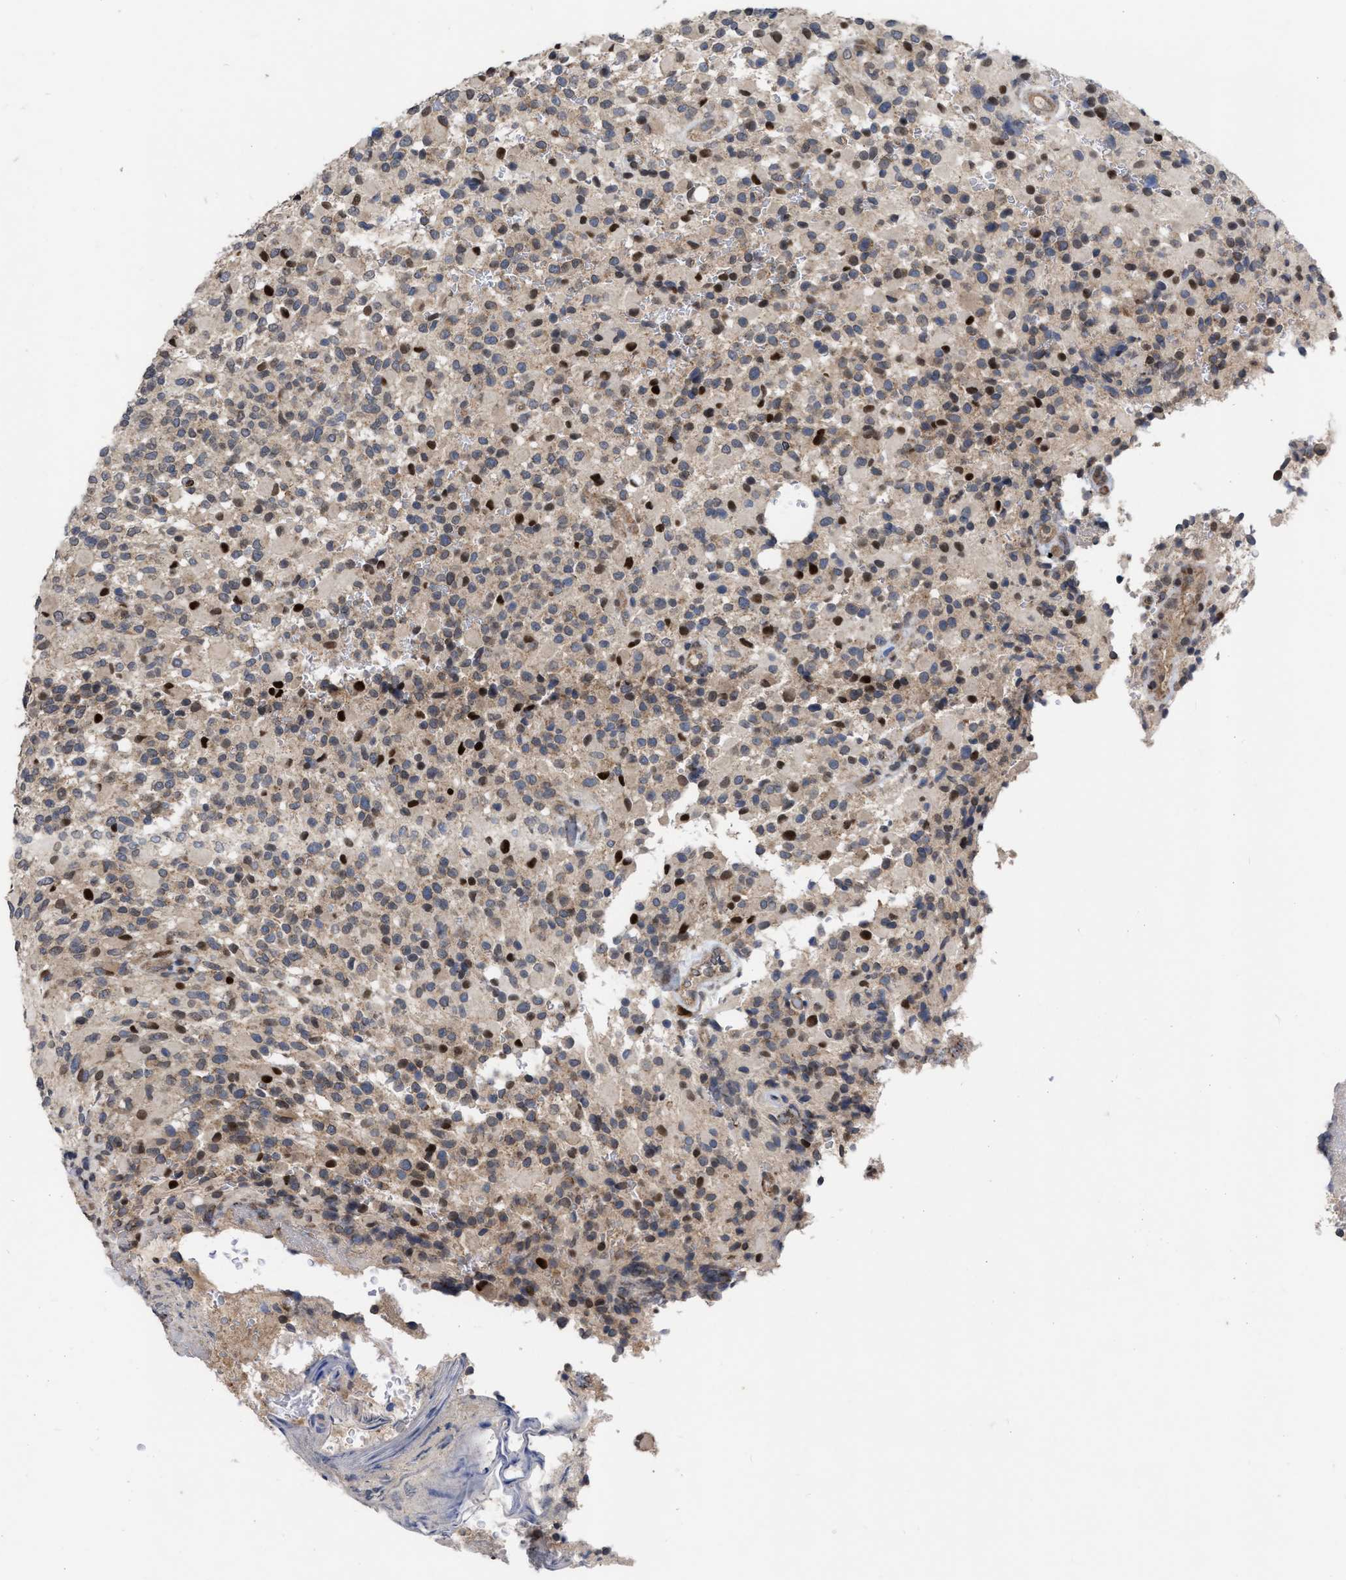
{"staining": {"intensity": "strong", "quantity": "<25%", "location": "nuclear"}, "tissue": "glioma", "cell_type": "Tumor cells", "image_type": "cancer", "snomed": [{"axis": "morphology", "description": "Glioma, malignant, High grade"}, {"axis": "topography", "description": "Brain"}], "caption": "Immunohistochemical staining of malignant high-grade glioma shows strong nuclear protein expression in about <25% of tumor cells.", "gene": "MDM4", "patient": {"sex": "male", "age": 71}}